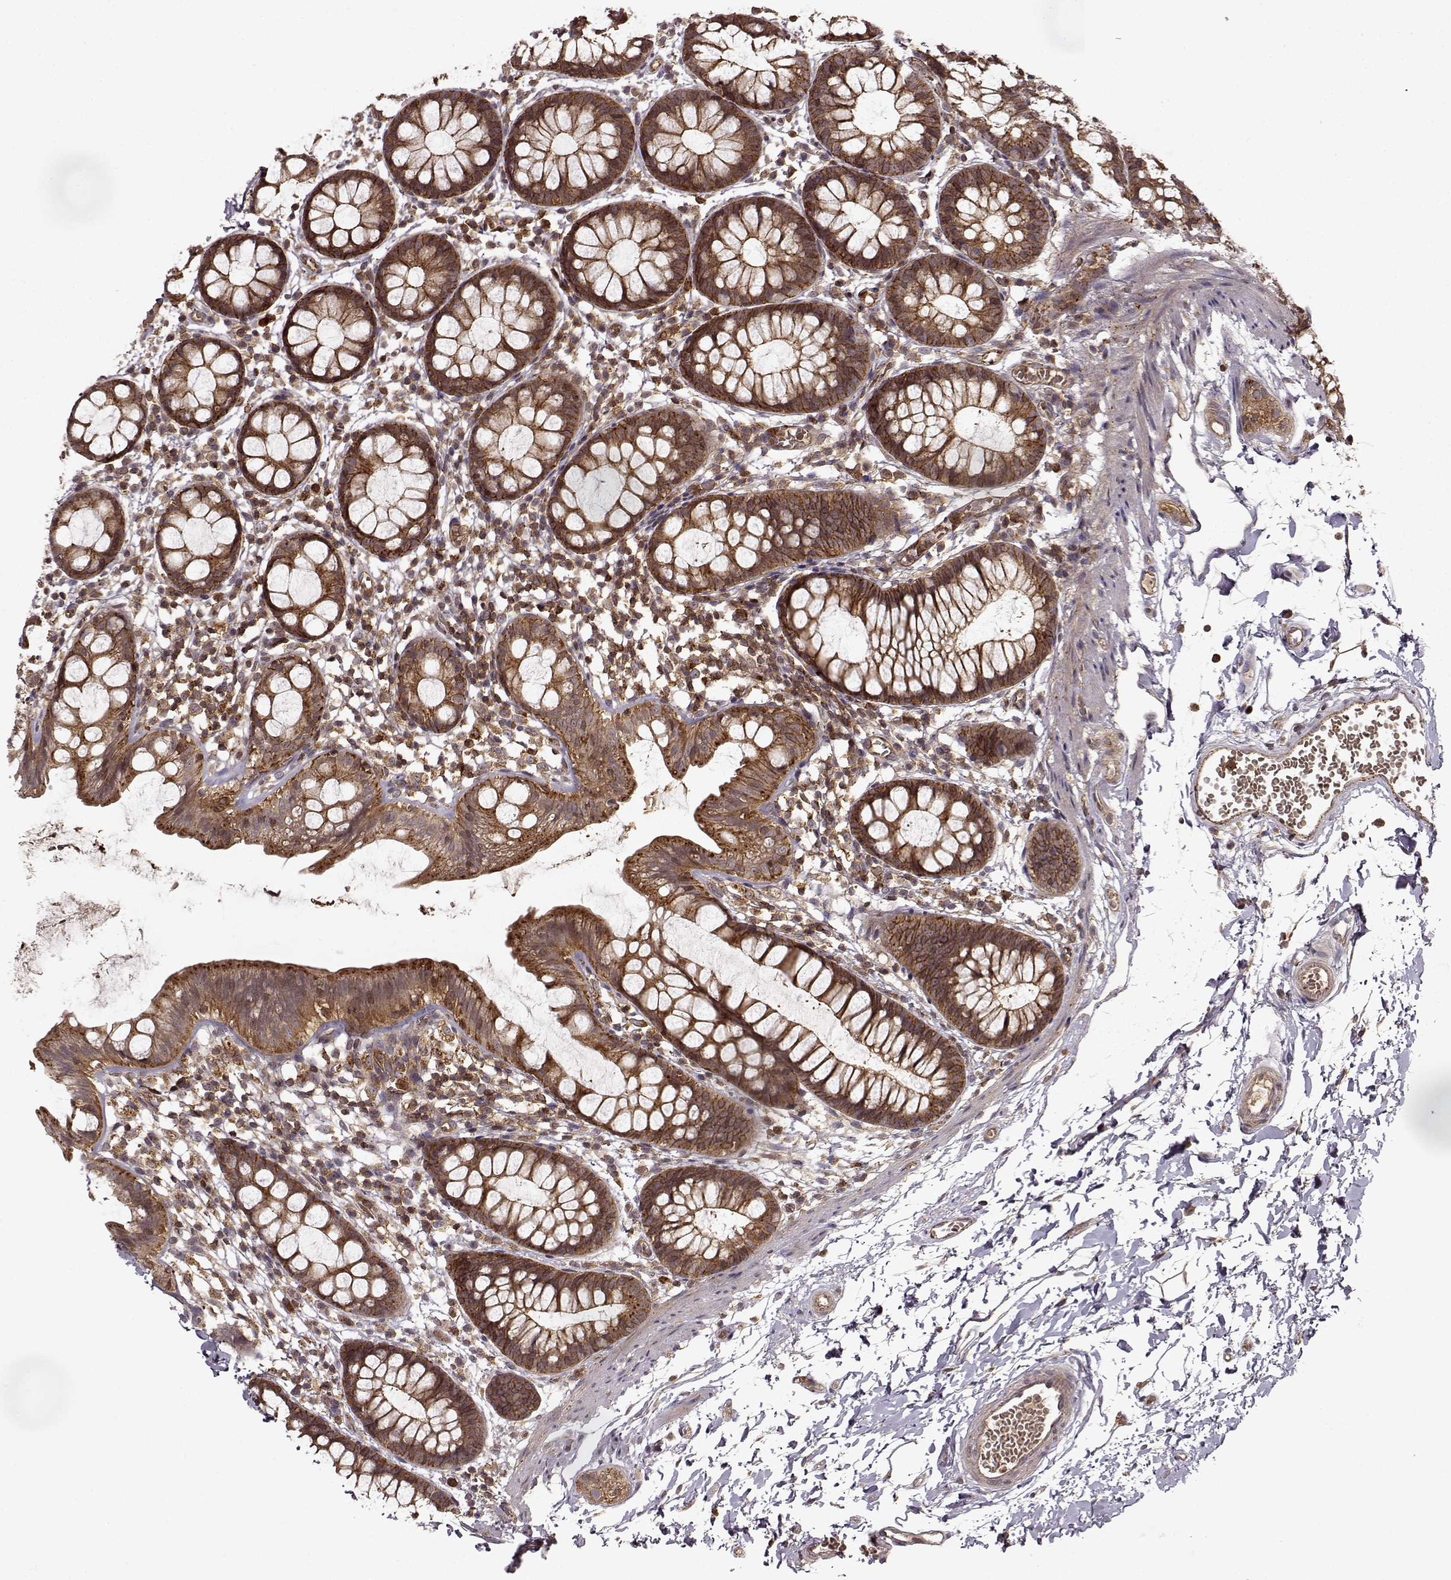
{"staining": {"intensity": "moderate", "quantity": ">75%", "location": "cytoplasmic/membranous"}, "tissue": "rectum", "cell_type": "Glandular cells", "image_type": "normal", "snomed": [{"axis": "morphology", "description": "Normal tissue, NOS"}, {"axis": "topography", "description": "Rectum"}], "caption": "A medium amount of moderate cytoplasmic/membranous positivity is seen in about >75% of glandular cells in benign rectum.", "gene": "IFRD2", "patient": {"sex": "male", "age": 57}}